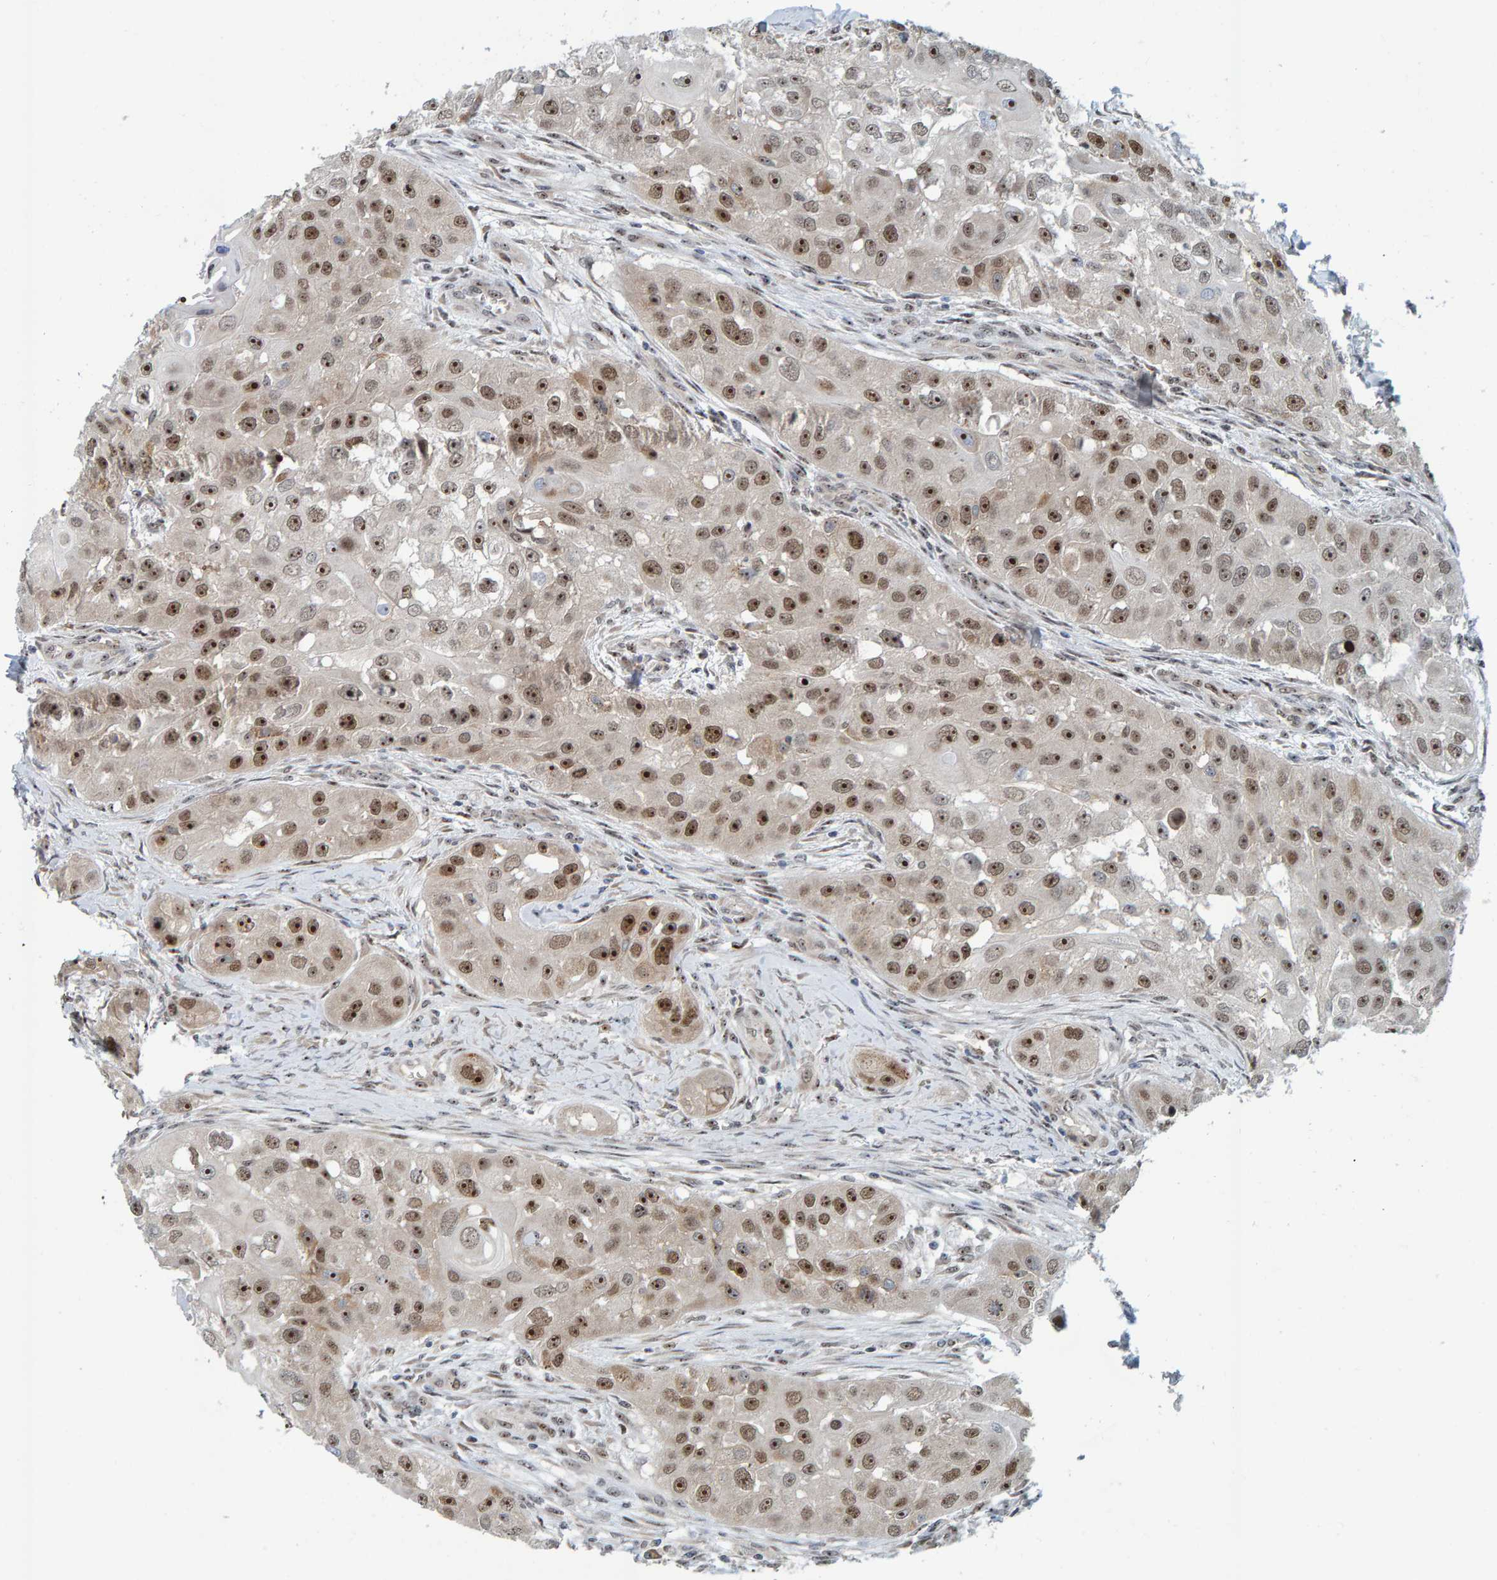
{"staining": {"intensity": "strong", "quantity": ">75%", "location": "nuclear"}, "tissue": "head and neck cancer", "cell_type": "Tumor cells", "image_type": "cancer", "snomed": [{"axis": "morphology", "description": "Normal tissue, NOS"}, {"axis": "morphology", "description": "Squamous cell carcinoma, NOS"}, {"axis": "topography", "description": "Skeletal muscle"}, {"axis": "topography", "description": "Head-Neck"}], "caption": "Strong nuclear positivity for a protein is present in about >75% of tumor cells of head and neck squamous cell carcinoma using immunohistochemistry (IHC).", "gene": "POLR1E", "patient": {"sex": "male", "age": 51}}